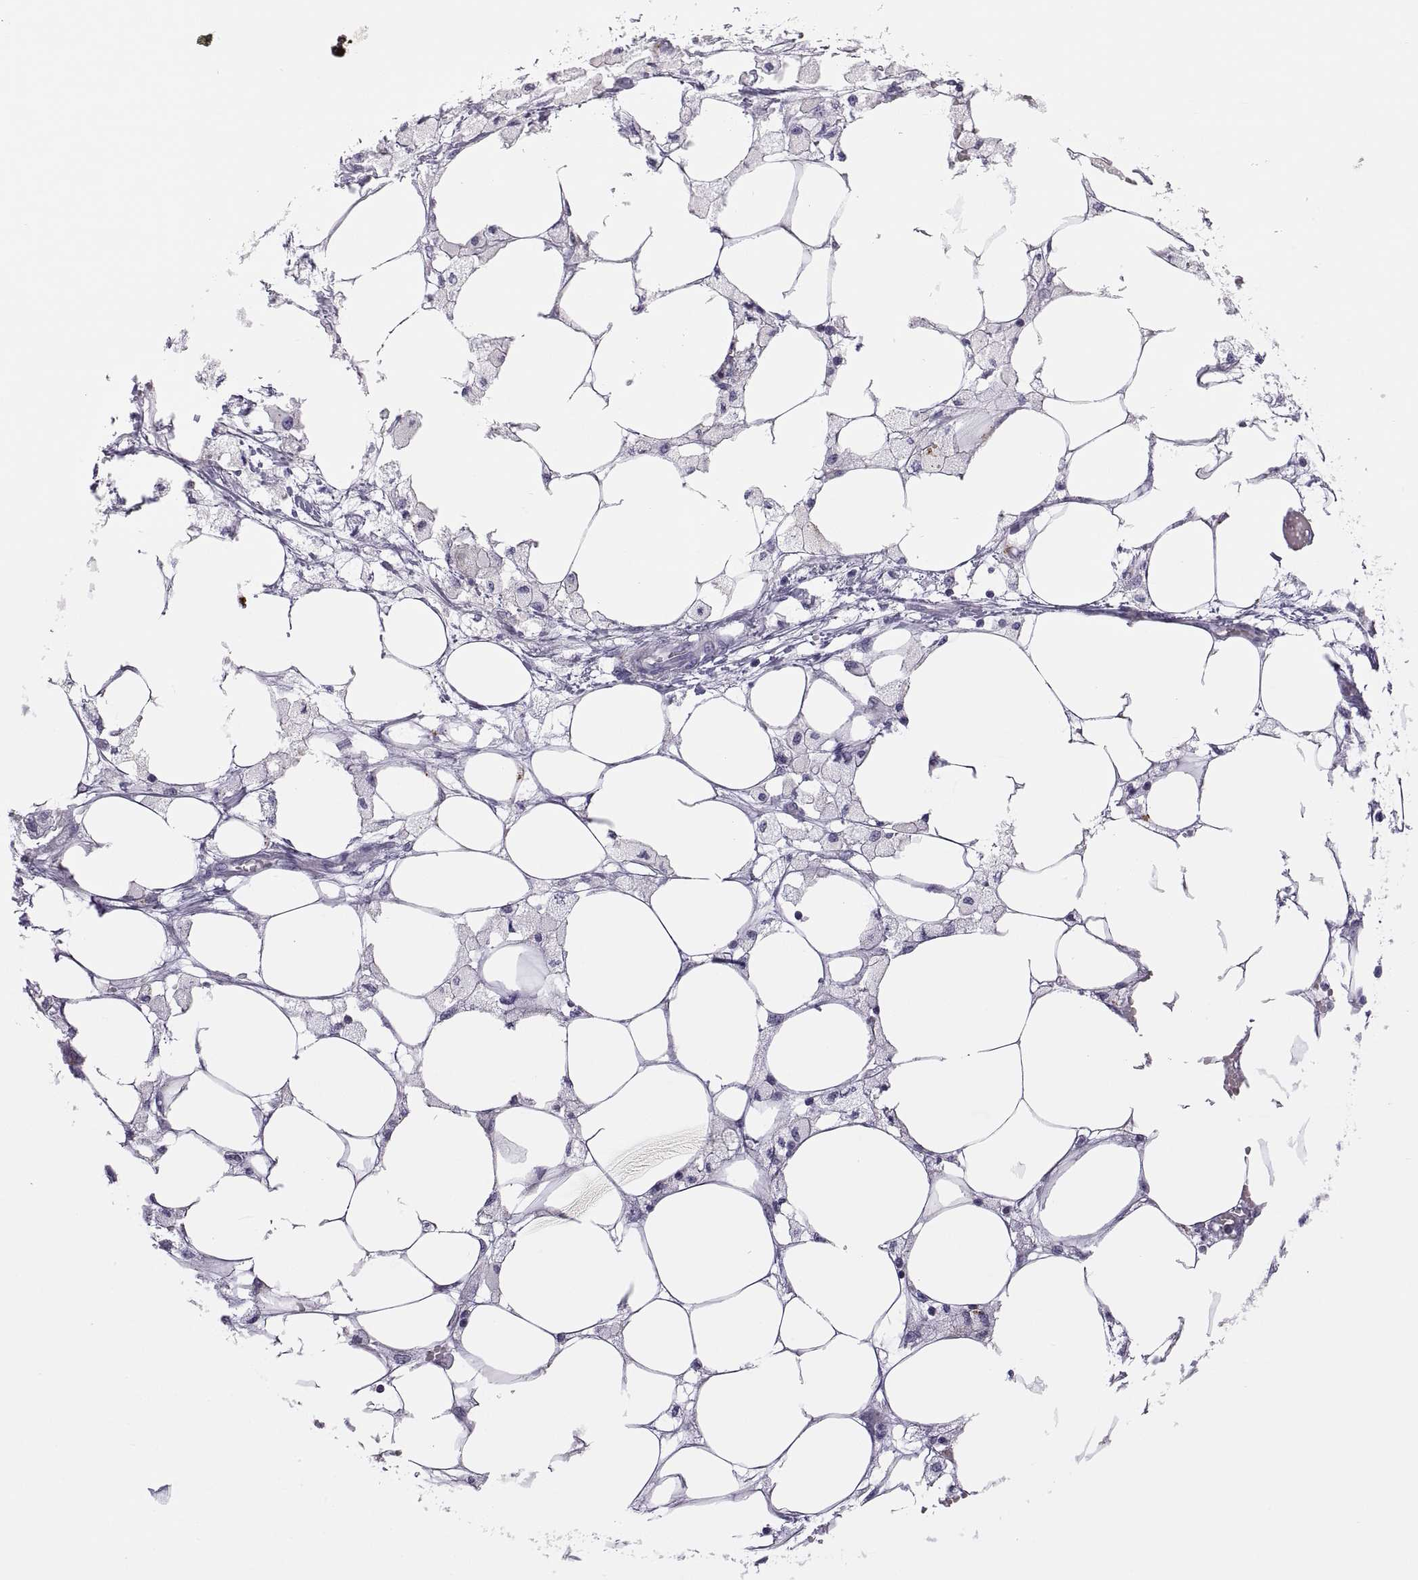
{"staining": {"intensity": "negative", "quantity": "none", "location": "none"}, "tissue": "endometrial cancer", "cell_type": "Tumor cells", "image_type": "cancer", "snomed": [{"axis": "morphology", "description": "Adenocarcinoma, NOS"}, {"axis": "morphology", "description": "Adenocarcinoma, metastatic, NOS"}, {"axis": "topography", "description": "Adipose tissue"}, {"axis": "topography", "description": "Endometrium"}], "caption": "This image is of endometrial cancer stained with immunohistochemistry (IHC) to label a protein in brown with the nuclei are counter-stained blue. There is no expression in tumor cells. The staining was performed using DAB (3,3'-diaminobenzidine) to visualize the protein expression in brown, while the nuclei were stained in blue with hematoxylin (Magnification: 20x).", "gene": "RGS19", "patient": {"sex": "female", "age": 67}}